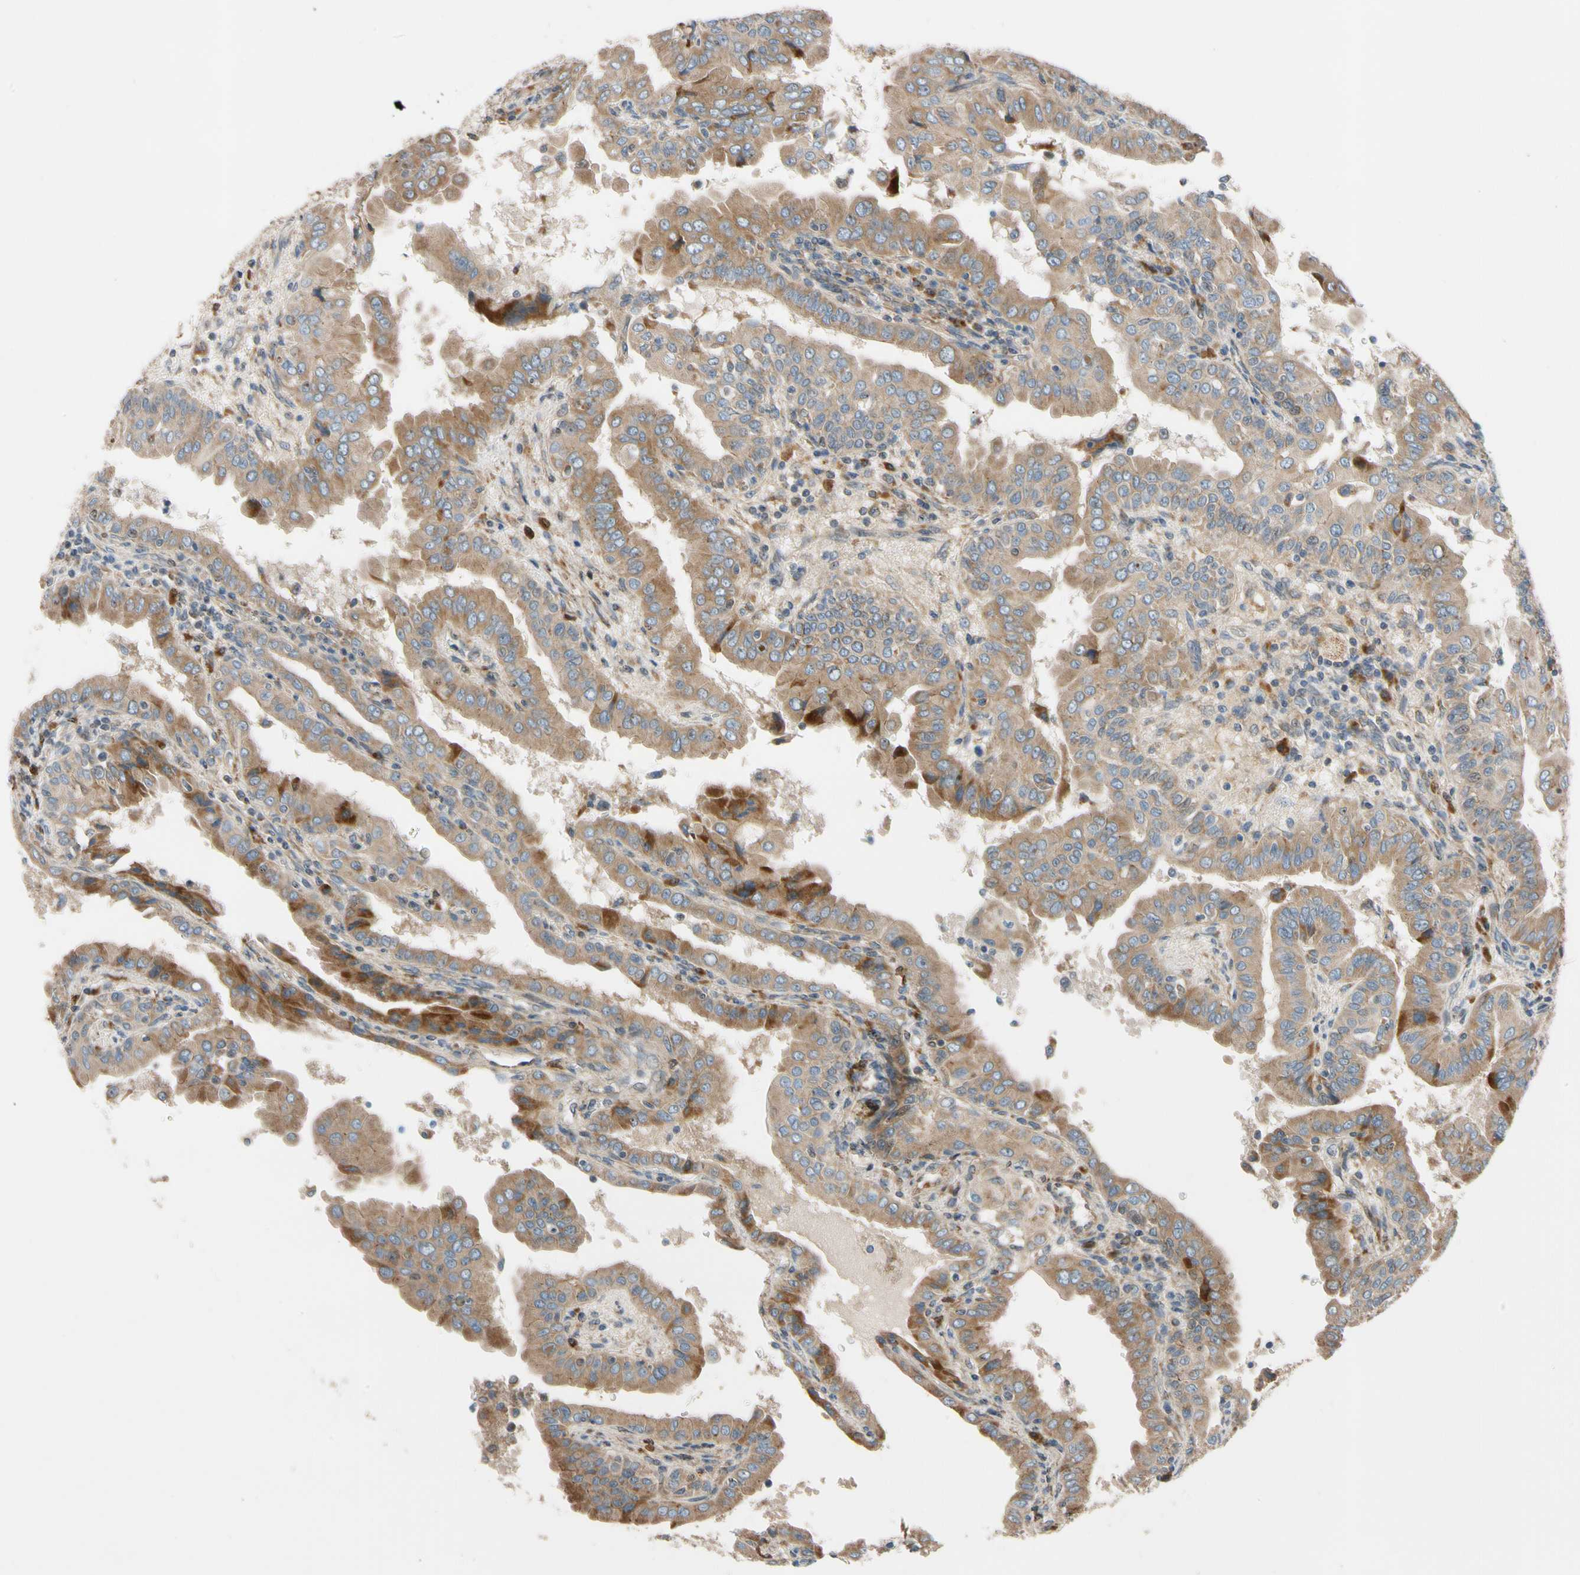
{"staining": {"intensity": "moderate", "quantity": ">75%", "location": "cytoplasmic/membranous"}, "tissue": "thyroid cancer", "cell_type": "Tumor cells", "image_type": "cancer", "snomed": [{"axis": "morphology", "description": "Papillary adenocarcinoma, NOS"}, {"axis": "topography", "description": "Thyroid gland"}], "caption": "Immunohistochemical staining of human thyroid cancer (papillary adenocarcinoma) exhibits medium levels of moderate cytoplasmic/membranous protein staining in about >75% of tumor cells.", "gene": "MST1R", "patient": {"sex": "male", "age": 33}}